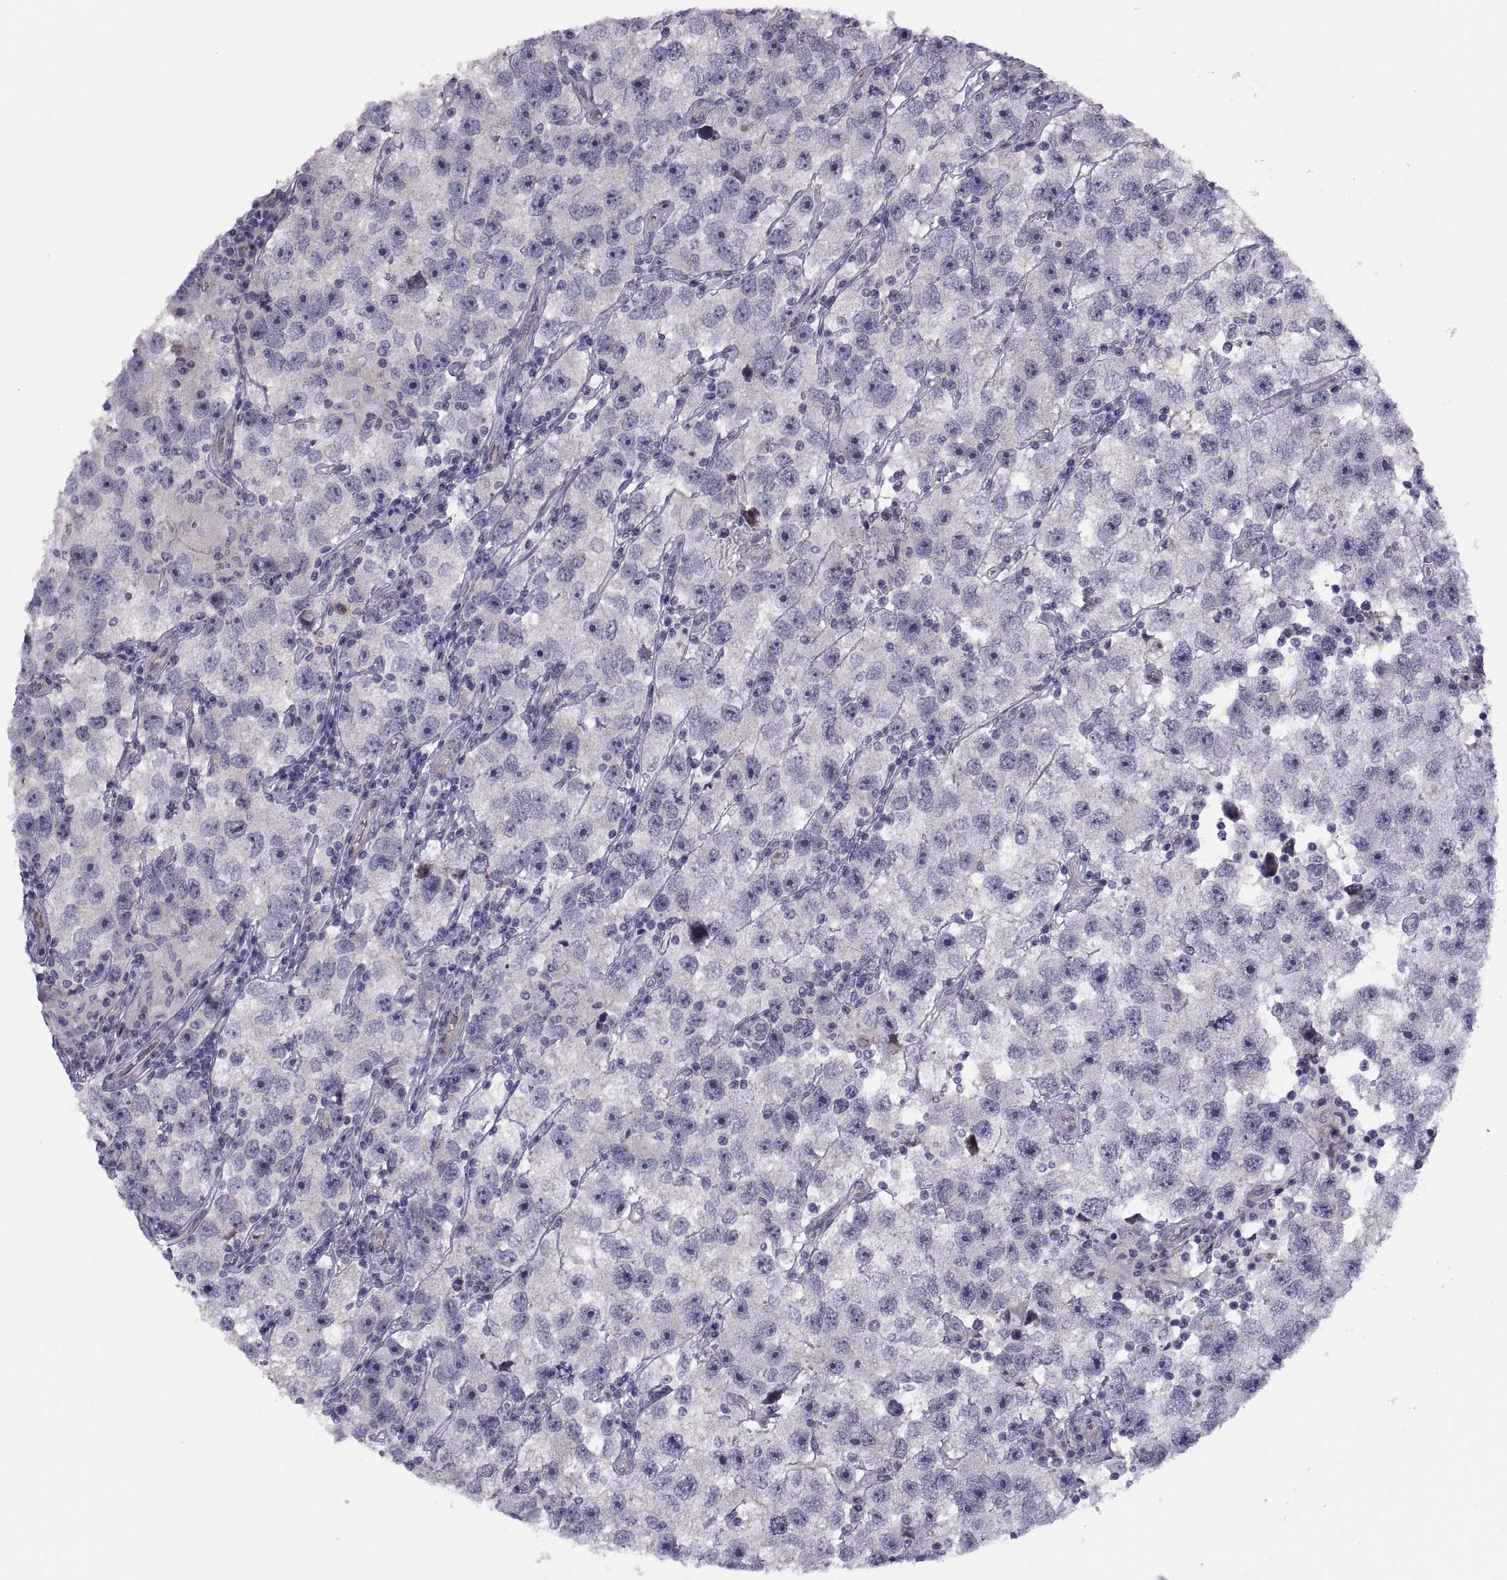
{"staining": {"intensity": "negative", "quantity": "none", "location": "none"}, "tissue": "testis cancer", "cell_type": "Tumor cells", "image_type": "cancer", "snomed": [{"axis": "morphology", "description": "Seminoma, NOS"}, {"axis": "topography", "description": "Testis"}], "caption": "Tumor cells show no significant protein positivity in seminoma (testis). (Brightfield microscopy of DAB (3,3'-diaminobenzidine) IHC at high magnification).", "gene": "TMEM158", "patient": {"sex": "male", "age": 26}}